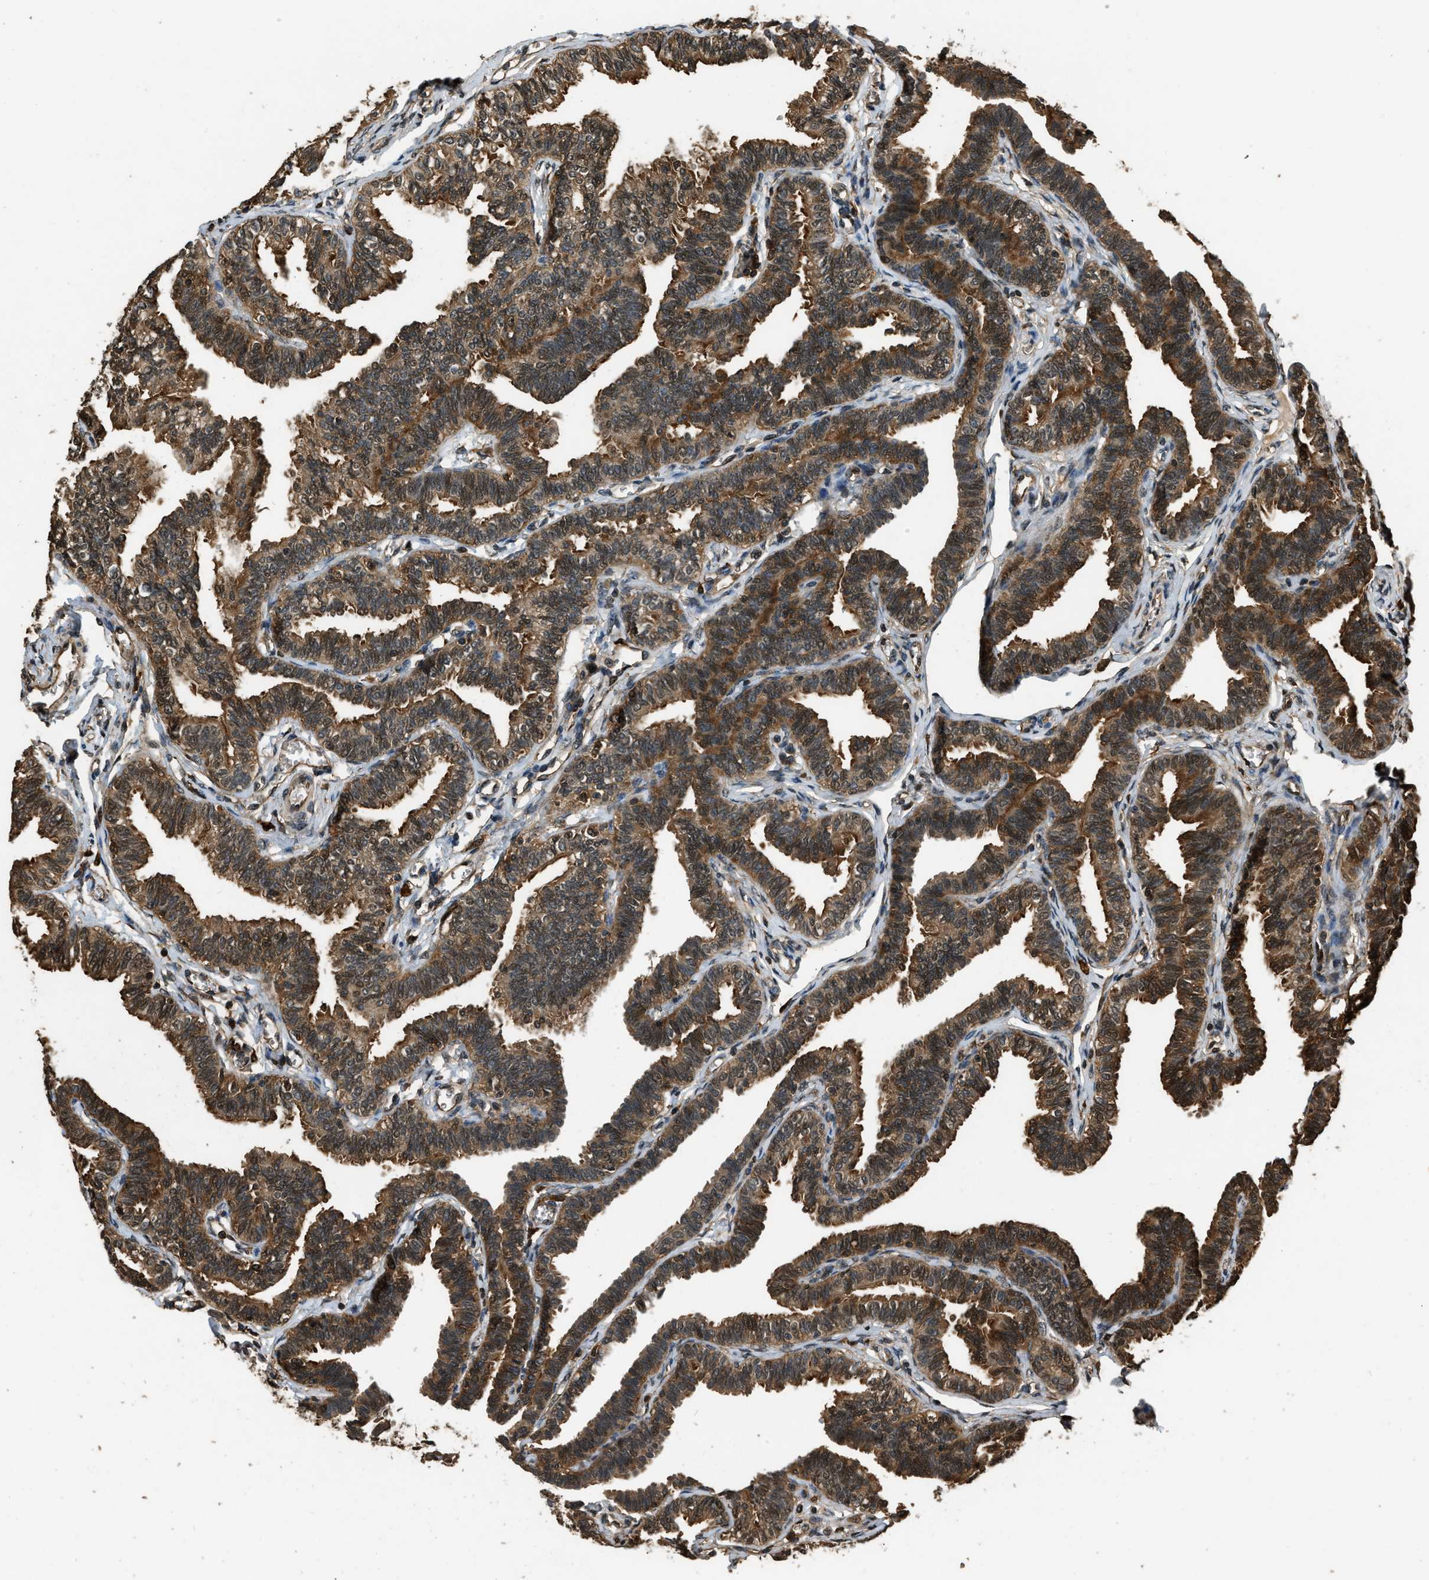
{"staining": {"intensity": "moderate", "quantity": ">75%", "location": "cytoplasmic/membranous"}, "tissue": "fallopian tube", "cell_type": "Glandular cells", "image_type": "normal", "snomed": [{"axis": "morphology", "description": "Normal tissue, NOS"}, {"axis": "topography", "description": "Fallopian tube"}, {"axis": "topography", "description": "Ovary"}], "caption": "High-magnification brightfield microscopy of benign fallopian tube stained with DAB (3,3'-diaminobenzidine) (brown) and counterstained with hematoxylin (blue). glandular cells exhibit moderate cytoplasmic/membranous staining is present in about>75% of cells. (Stains: DAB (3,3'-diaminobenzidine) in brown, nuclei in blue, Microscopy: brightfield microscopy at high magnification).", "gene": "RAP2A", "patient": {"sex": "female", "age": 23}}